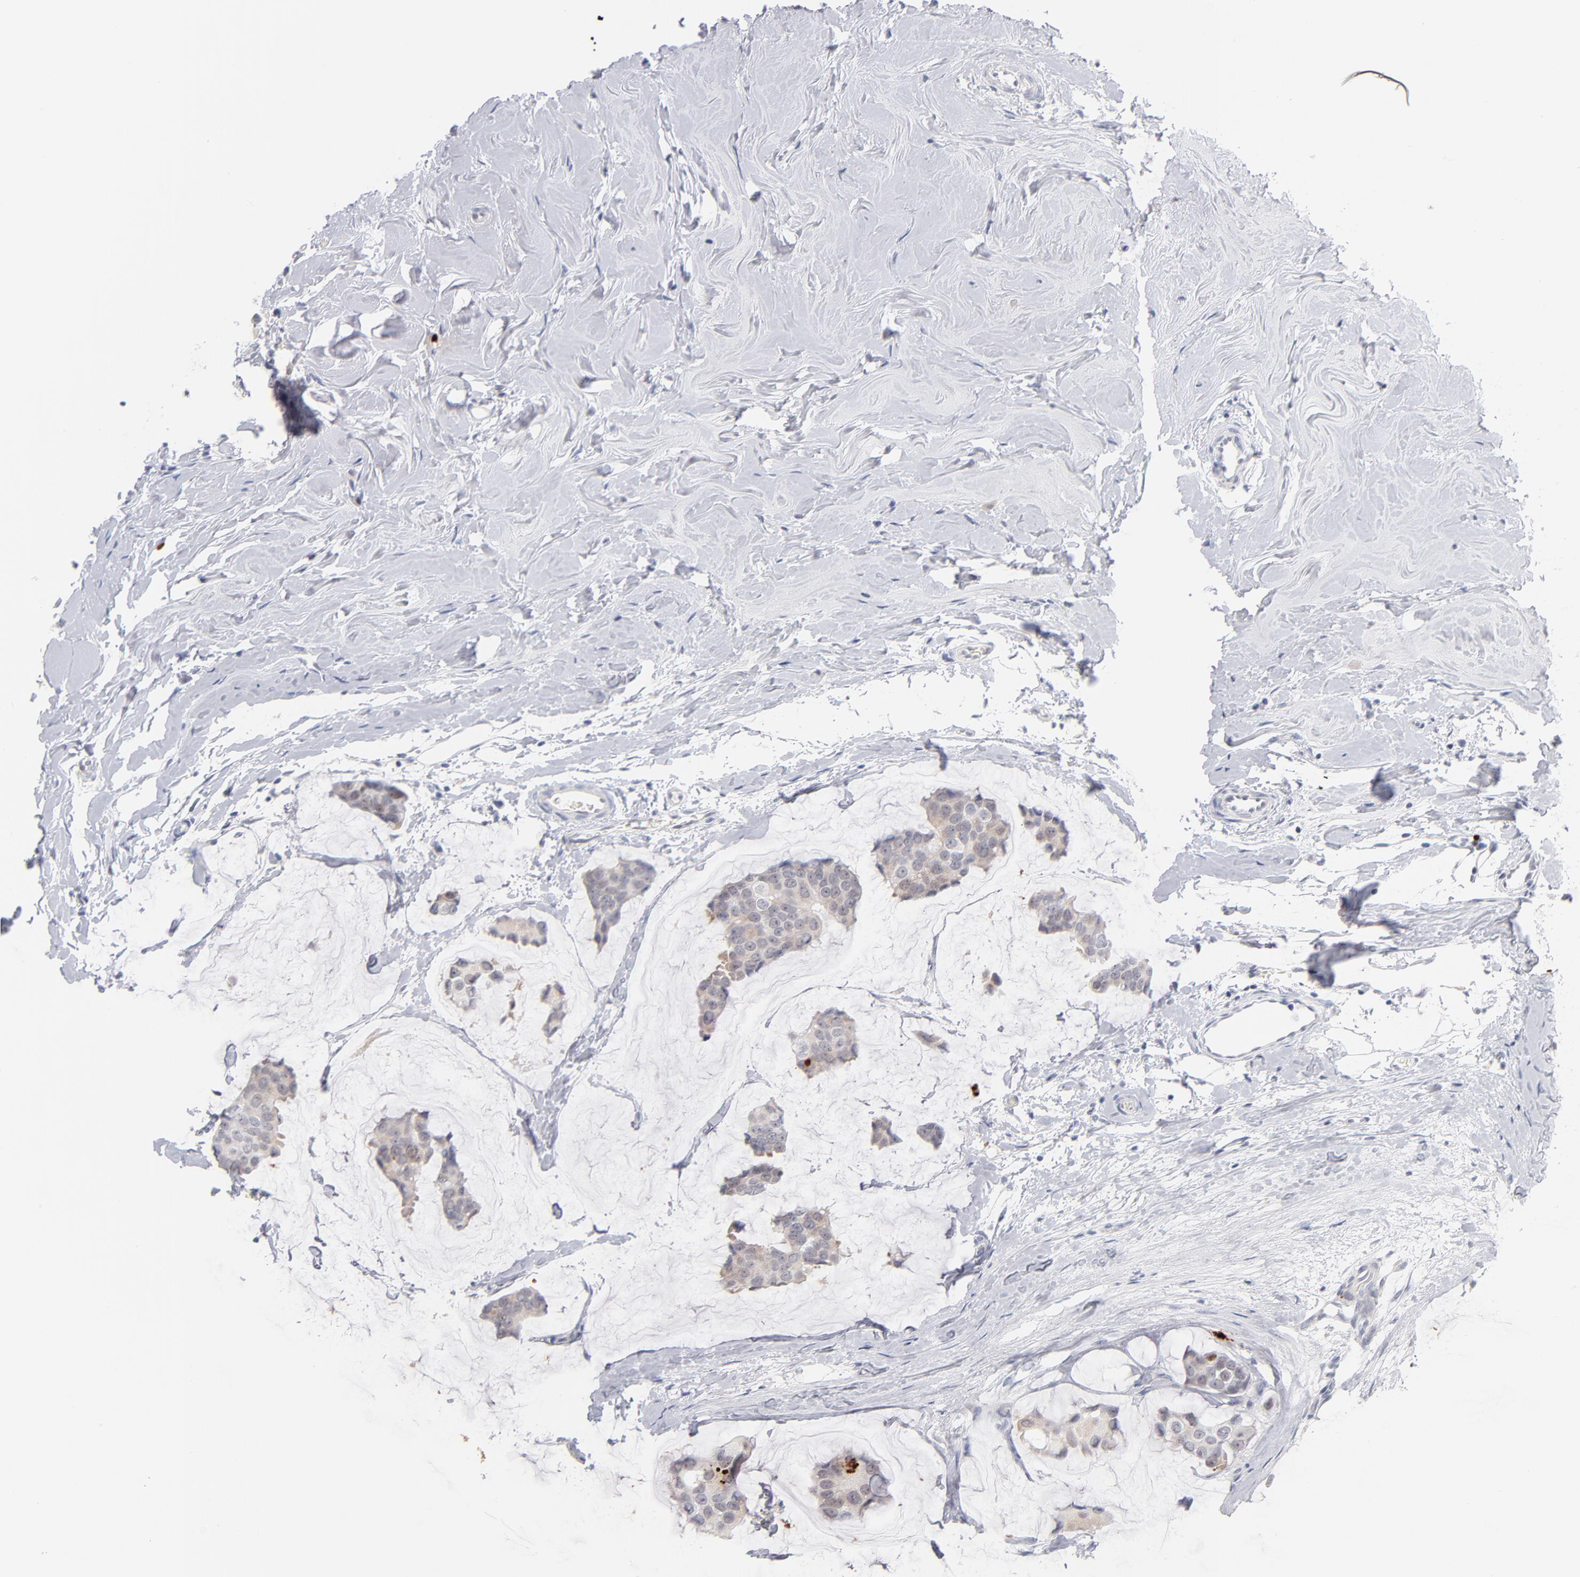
{"staining": {"intensity": "weak", "quantity": "<25%", "location": "cytoplasmic/membranous,nuclear"}, "tissue": "breast cancer", "cell_type": "Tumor cells", "image_type": "cancer", "snomed": [{"axis": "morphology", "description": "Normal tissue, NOS"}, {"axis": "morphology", "description": "Duct carcinoma"}, {"axis": "topography", "description": "Breast"}], "caption": "The immunohistochemistry image has no significant expression in tumor cells of infiltrating ductal carcinoma (breast) tissue.", "gene": "PARP1", "patient": {"sex": "female", "age": 50}}